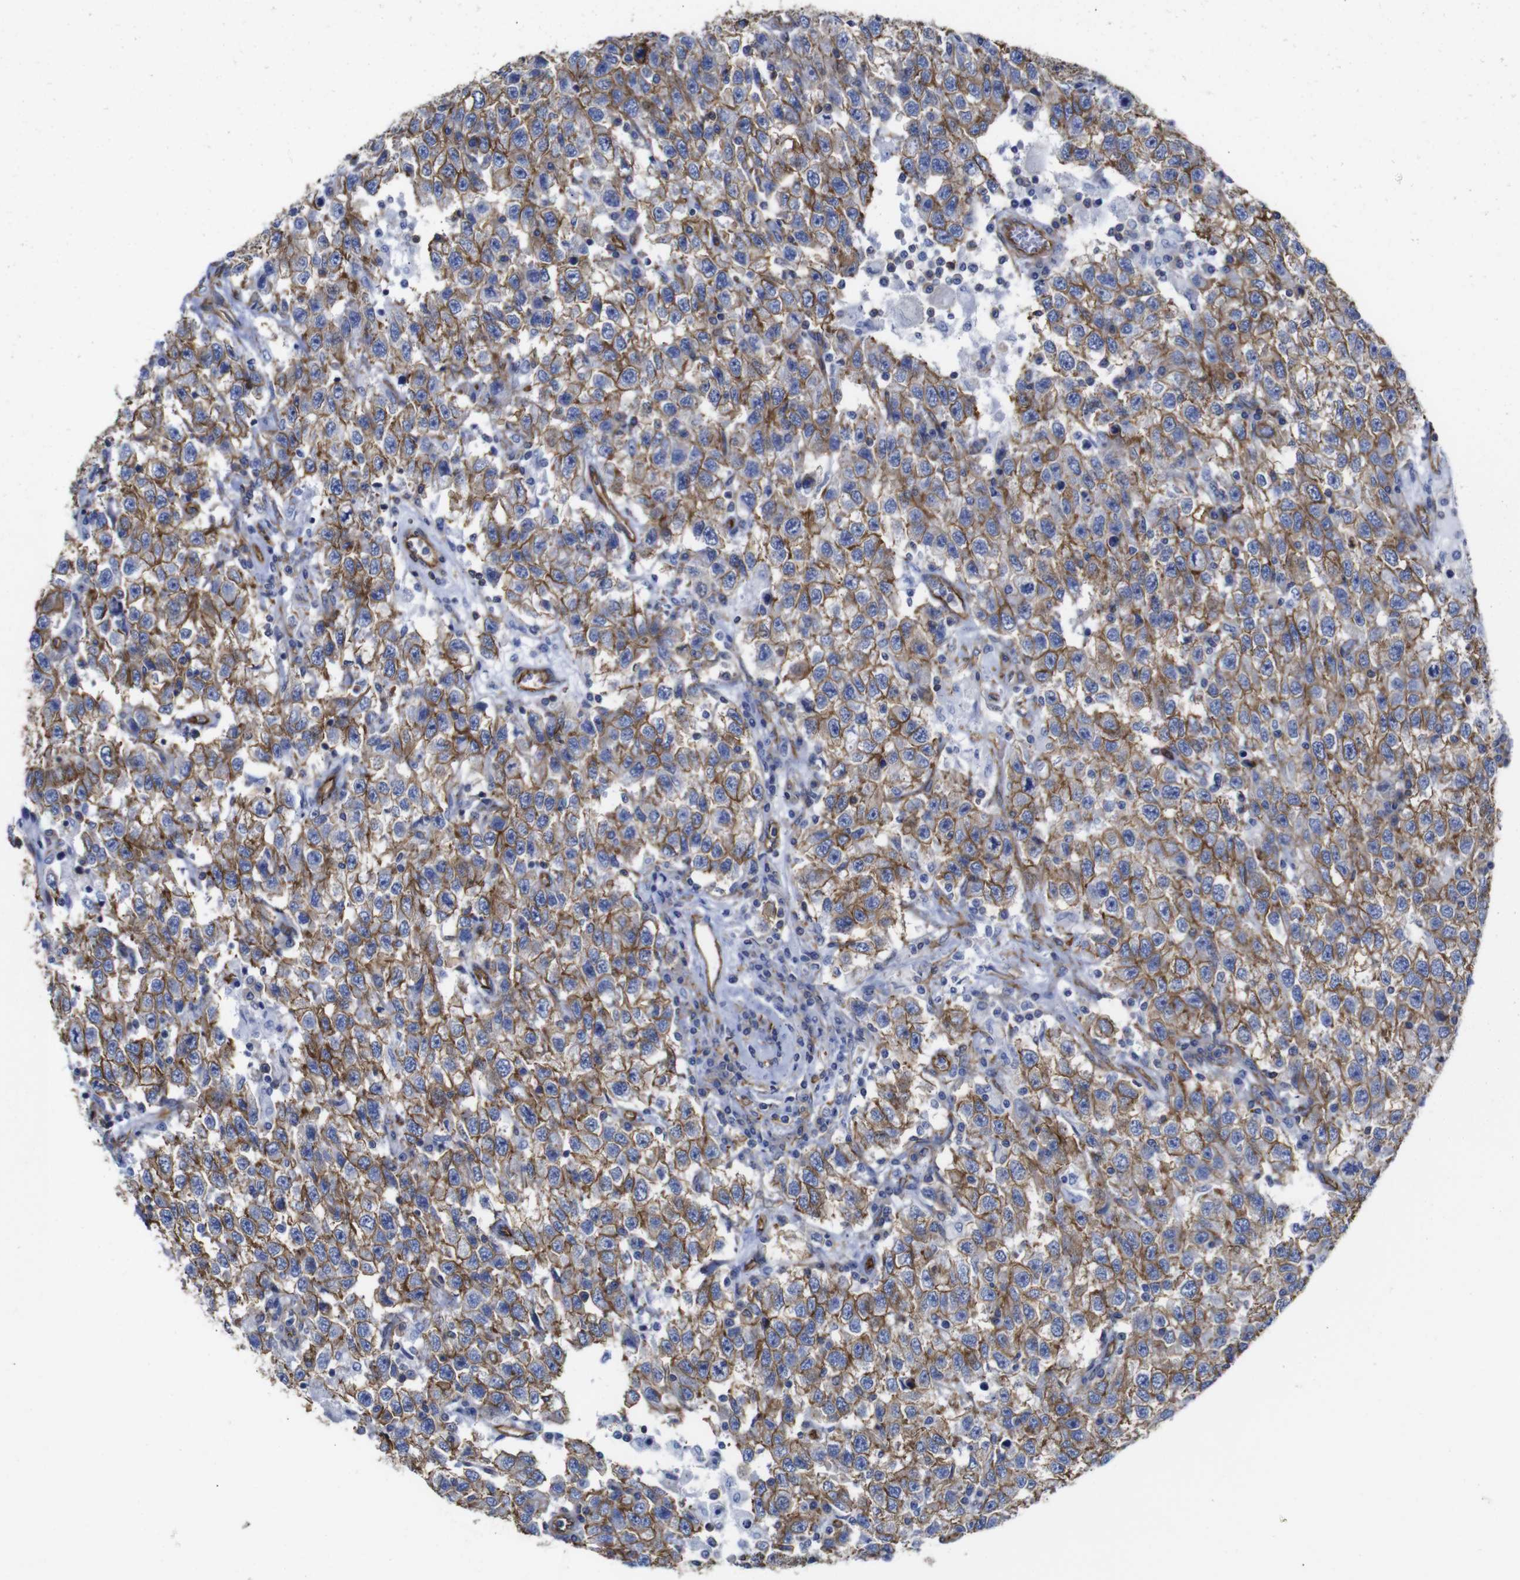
{"staining": {"intensity": "moderate", "quantity": ">75%", "location": "cytoplasmic/membranous"}, "tissue": "testis cancer", "cell_type": "Tumor cells", "image_type": "cancer", "snomed": [{"axis": "morphology", "description": "Seminoma, NOS"}, {"axis": "topography", "description": "Testis"}], "caption": "This is an image of IHC staining of testis seminoma, which shows moderate staining in the cytoplasmic/membranous of tumor cells.", "gene": "SPTBN1", "patient": {"sex": "male", "age": 41}}